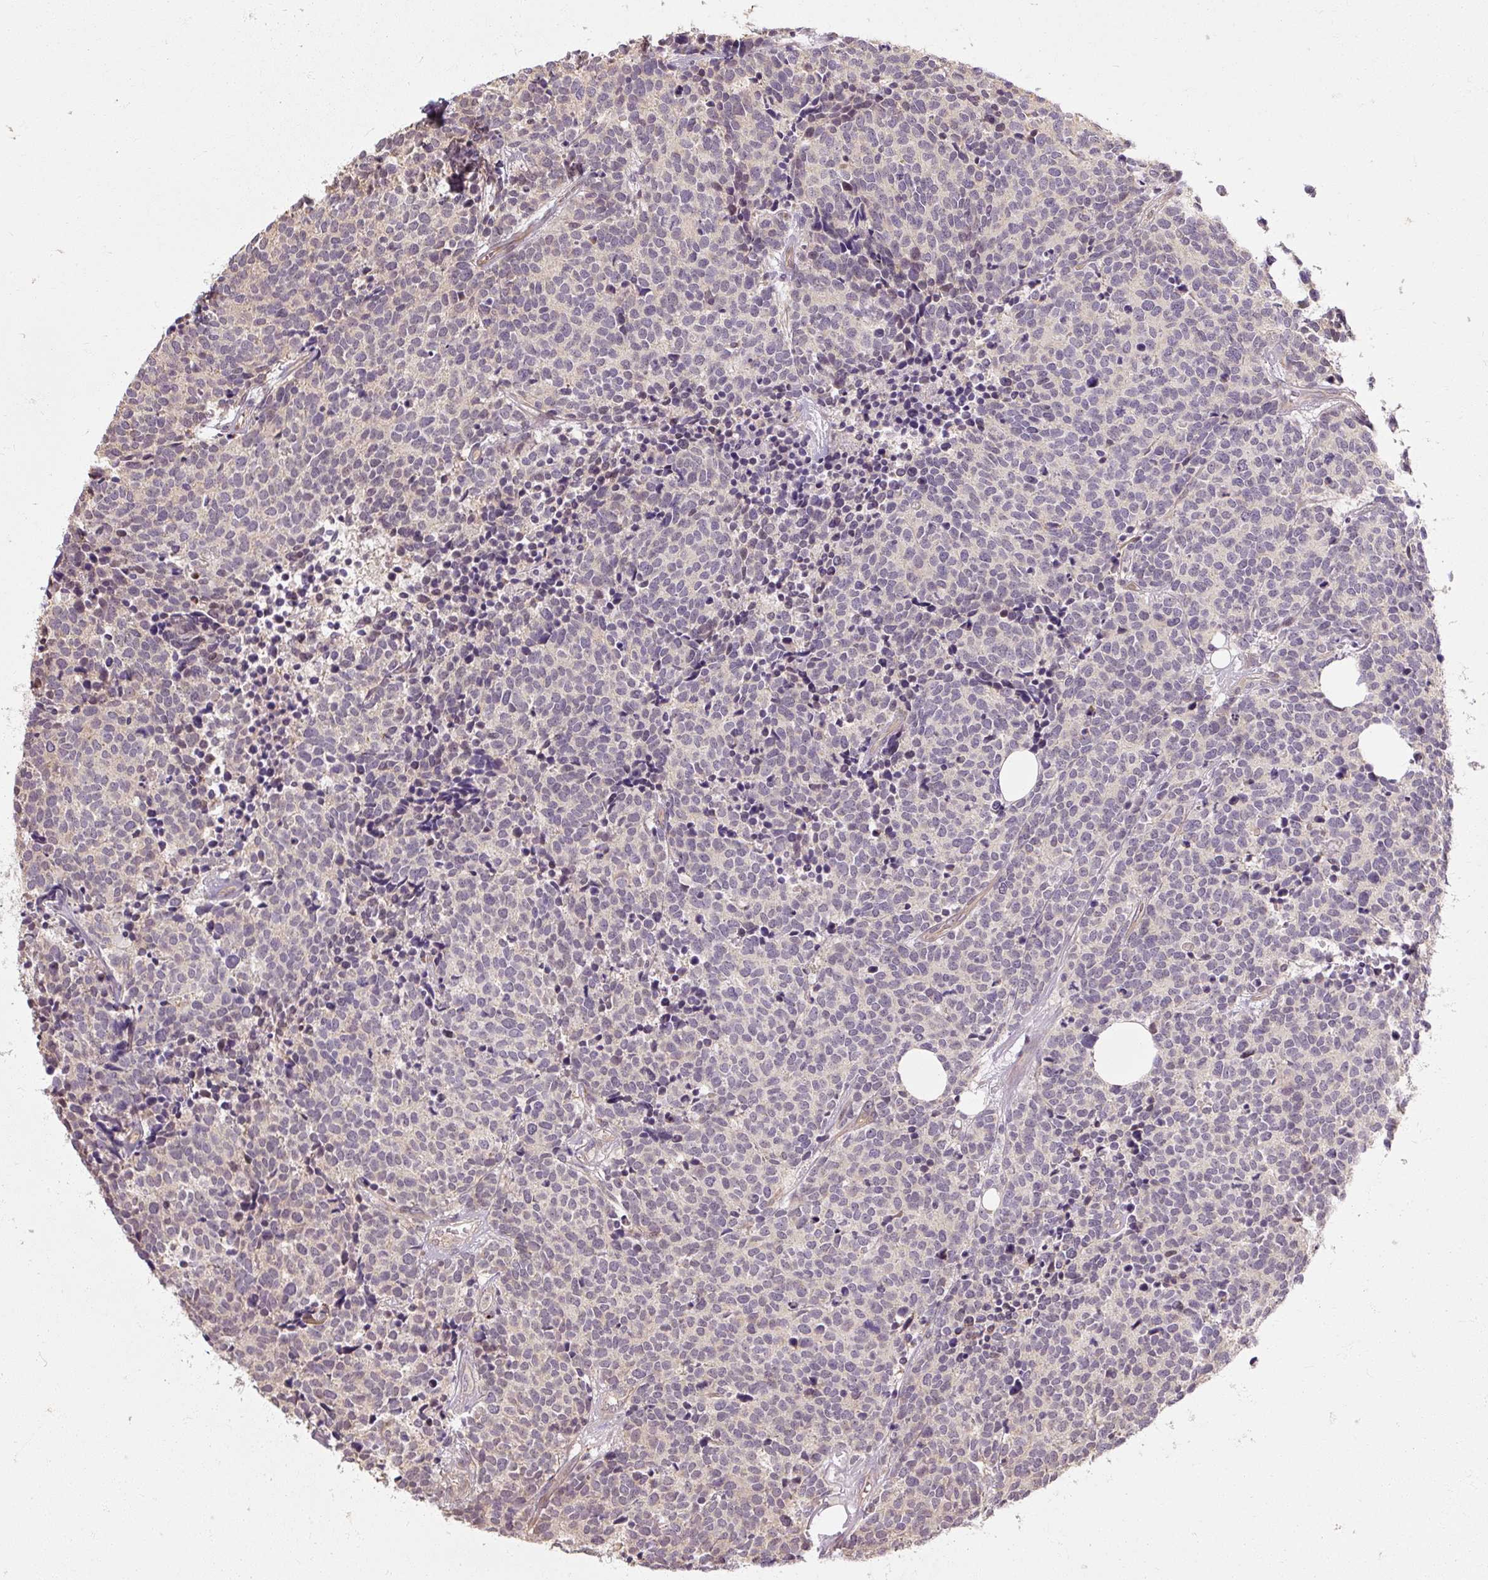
{"staining": {"intensity": "negative", "quantity": "none", "location": "none"}, "tissue": "carcinoid", "cell_type": "Tumor cells", "image_type": "cancer", "snomed": [{"axis": "morphology", "description": "Carcinoid, malignant, NOS"}, {"axis": "topography", "description": "Skin"}], "caption": "The immunohistochemistry (IHC) image has no significant staining in tumor cells of carcinoid tissue. (Brightfield microscopy of DAB immunohistochemistry at high magnification).", "gene": "RB1CC1", "patient": {"sex": "female", "age": 79}}